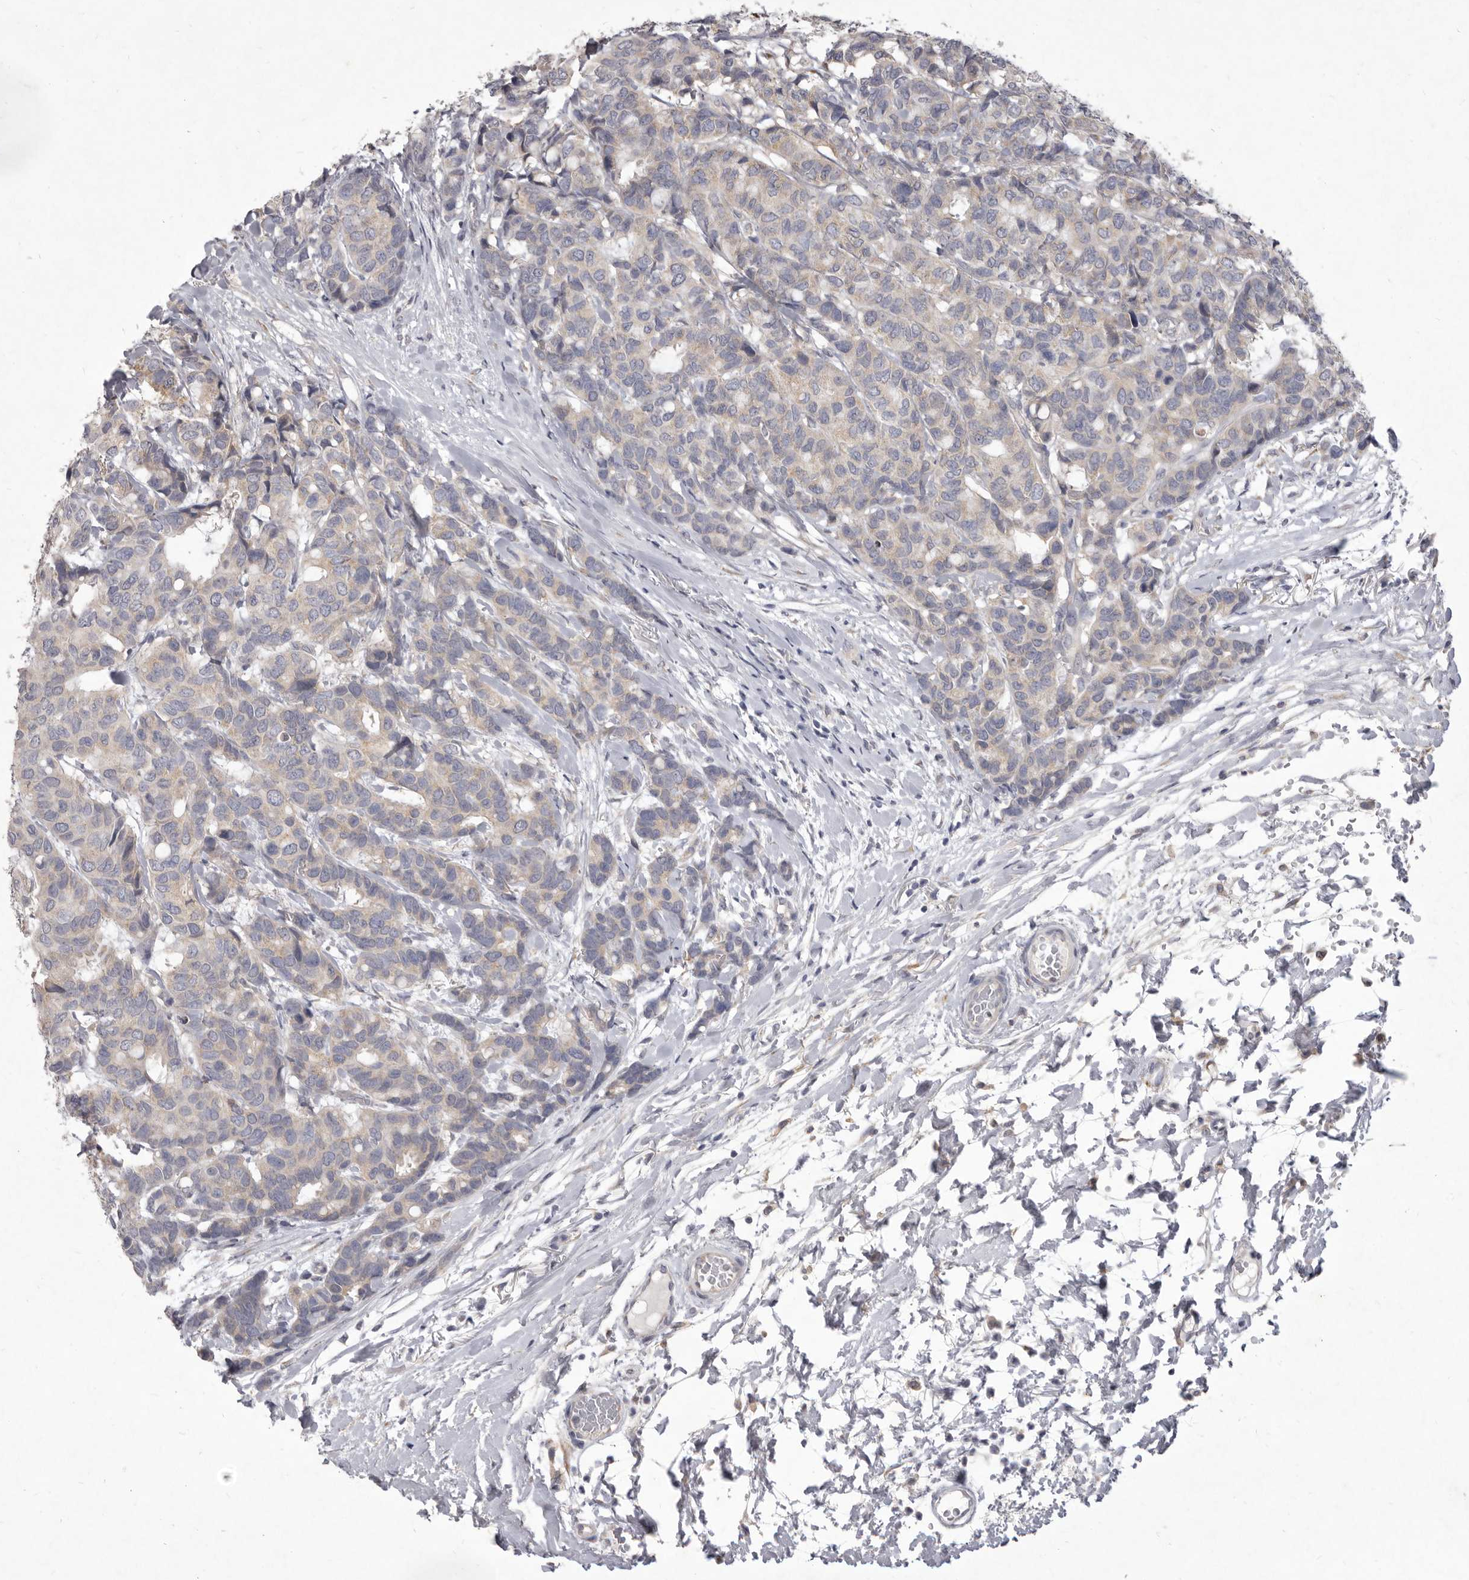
{"staining": {"intensity": "negative", "quantity": "none", "location": "none"}, "tissue": "breast cancer", "cell_type": "Tumor cells", "image_type": "cancer", "snomed": [{"axis": "morphology", "description": "Duct carcinoma"}, {"axis": "topography", "description": "Breast"}], "caption": "Intraductal carcinoma (breast) stained for a protein using immunohistochemistry (IHC) displays no expression tumor cells.", "gene": "P2RX6", "patient": {"sex": "female", "age": 87}}